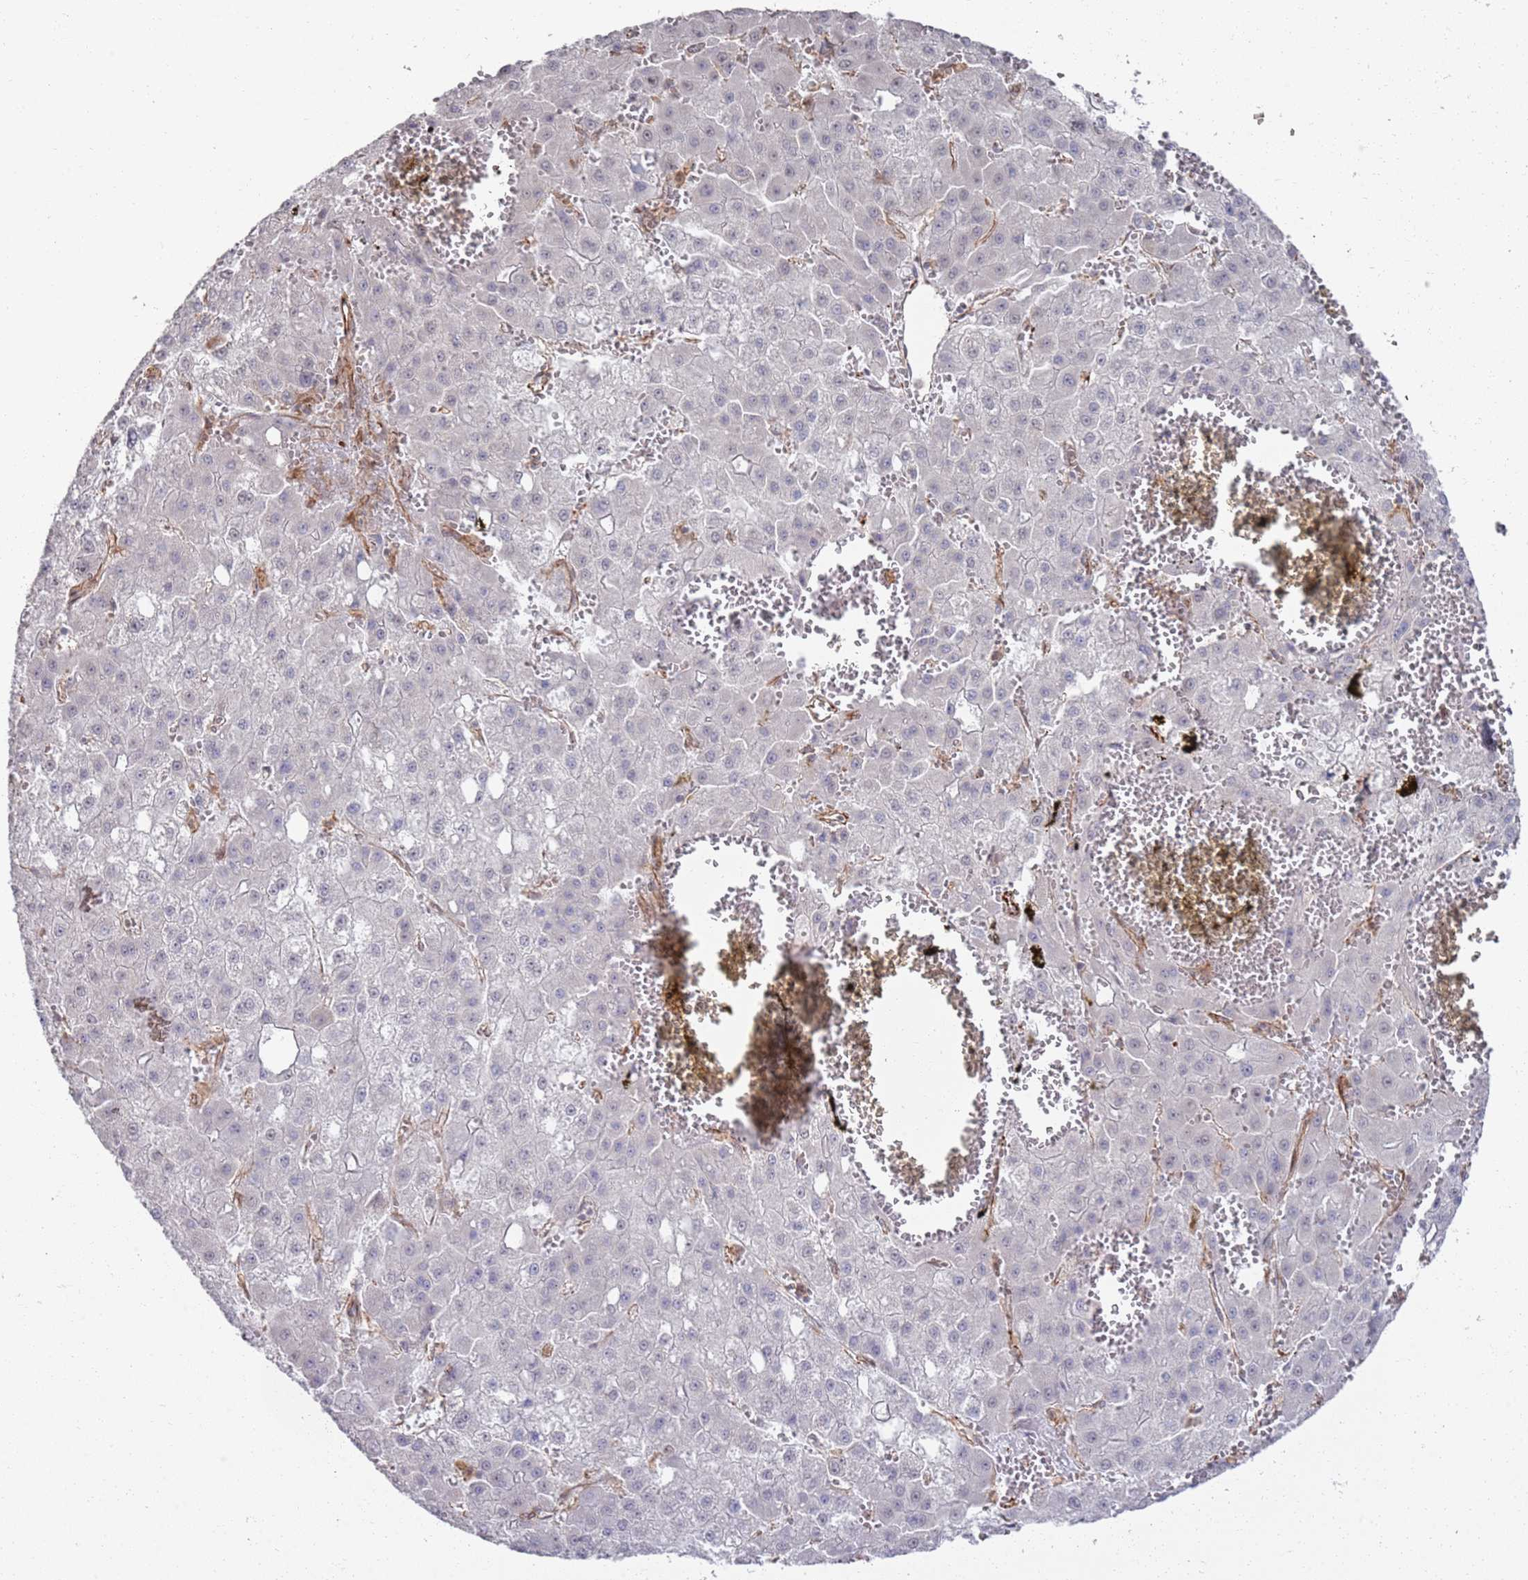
{"staining": {"intensity": "negative", "quantity": "none", "location": "none"}, "tissue": "liver cancer", "cell_type": "Tumor cells", "image_type": "cancer", "snomed": [{"axis": "morphology", "description": "Carcinoma, Hepatocellular, NOS"}, {"axis": "topography", "description": "Liver"}], "caption": "IHC histopathology image of hepatocellular carcinoma (liver) stained for a protein (brown), which demonstrates no staining in tumor cells.", "gene": "PHF21A", "patient": {"sex": "male", "age": 47}}